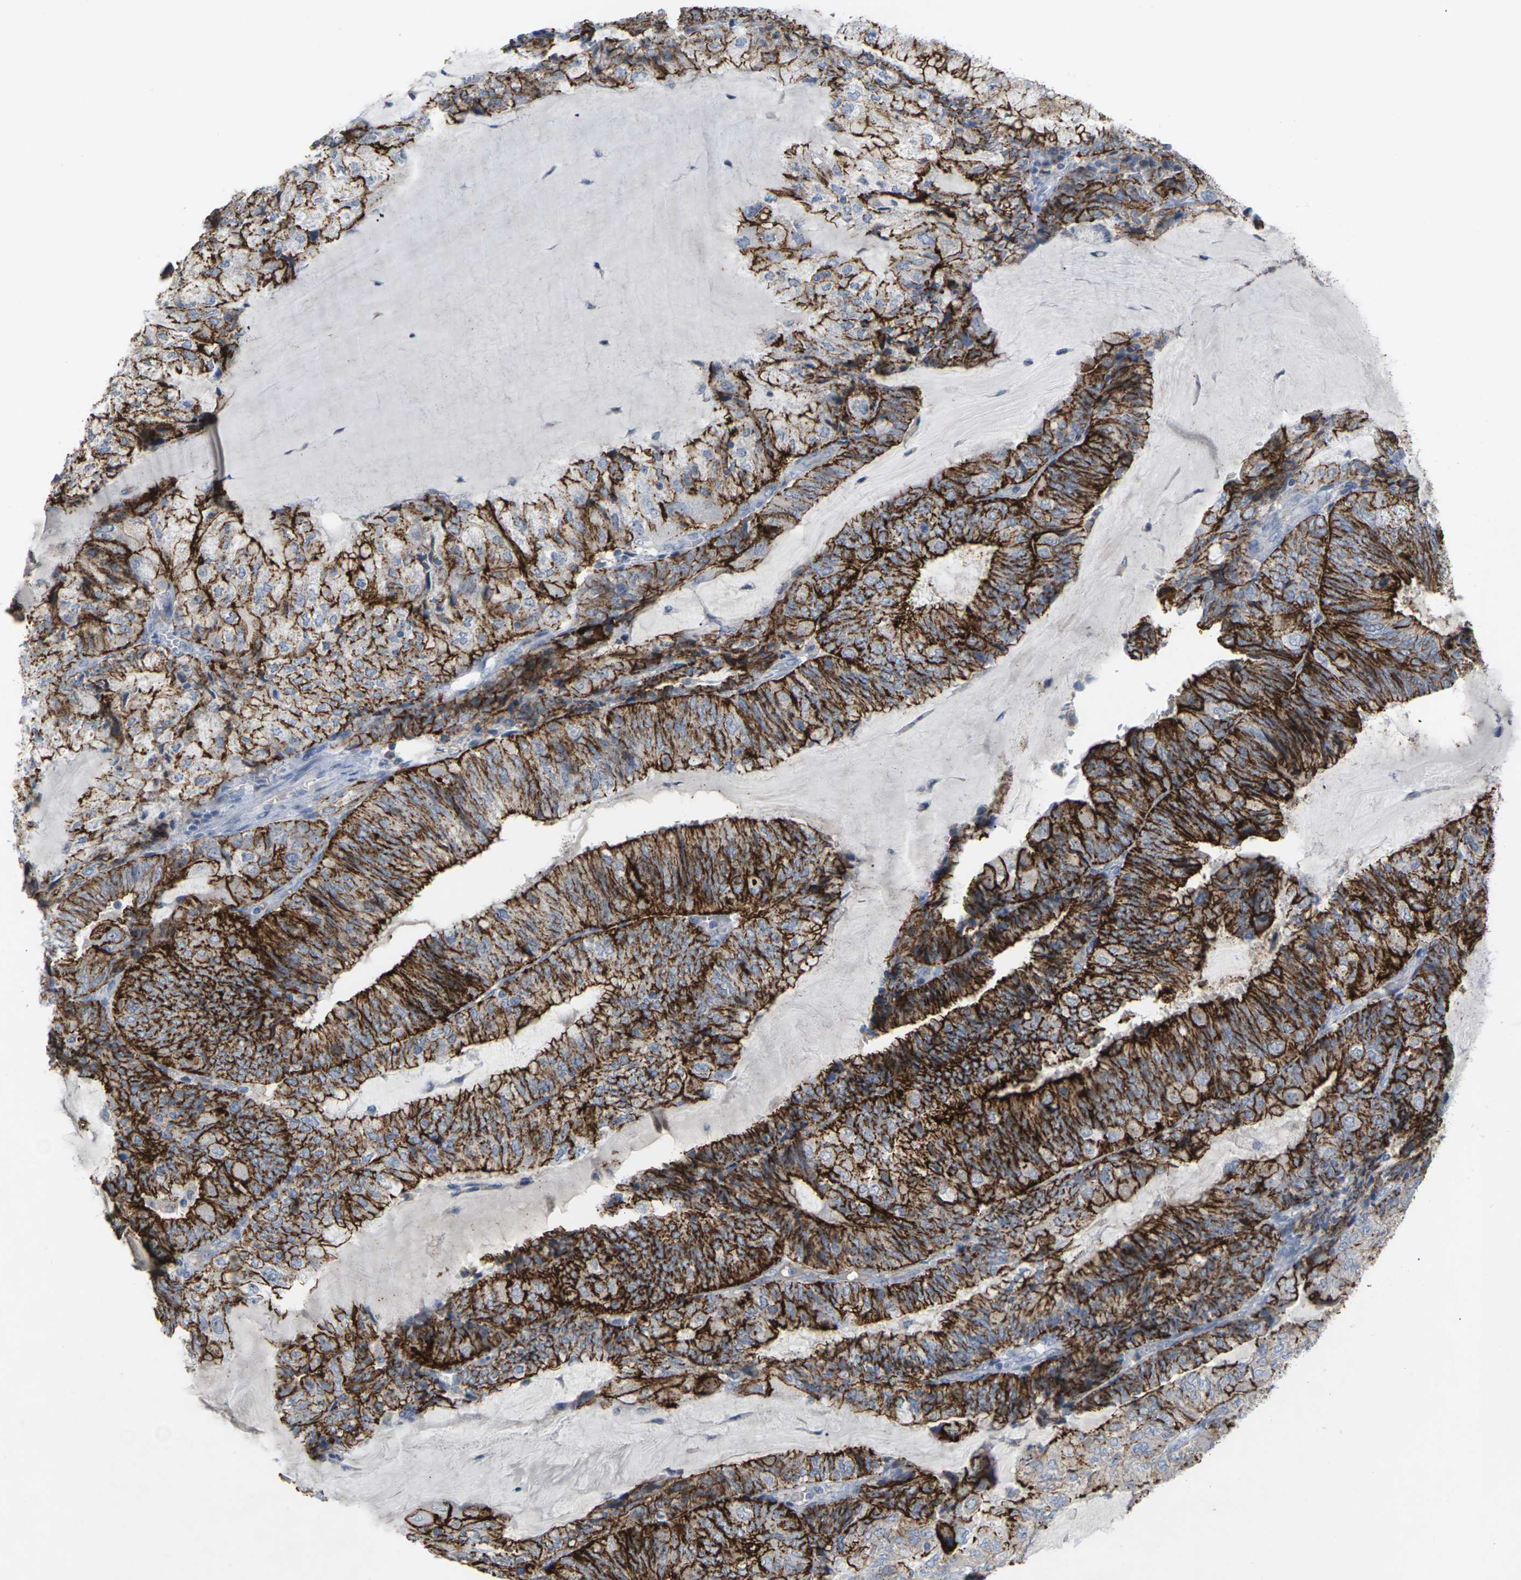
{"staining": {"intensity": "strong", "quantity": ">75%", "location": "cytoplasmic/membranous"}, "tissue": "endometrial cancer", "cell_type": "Tumor cells", "image_type": "cancer", "snomed": [{"axis": "morphology", "description": "Adenocarcinoma, NOS"}, {"axis": "topography", "description": "Endometrium"}], "caption": "A brown stain labels strong cytoplasmic/membranous staining of a protein in endometrial cancer (adenocarcinoma) tumor cells.", "gene": "CLDN3", "patient": {"sex": "female", "age": 81}}